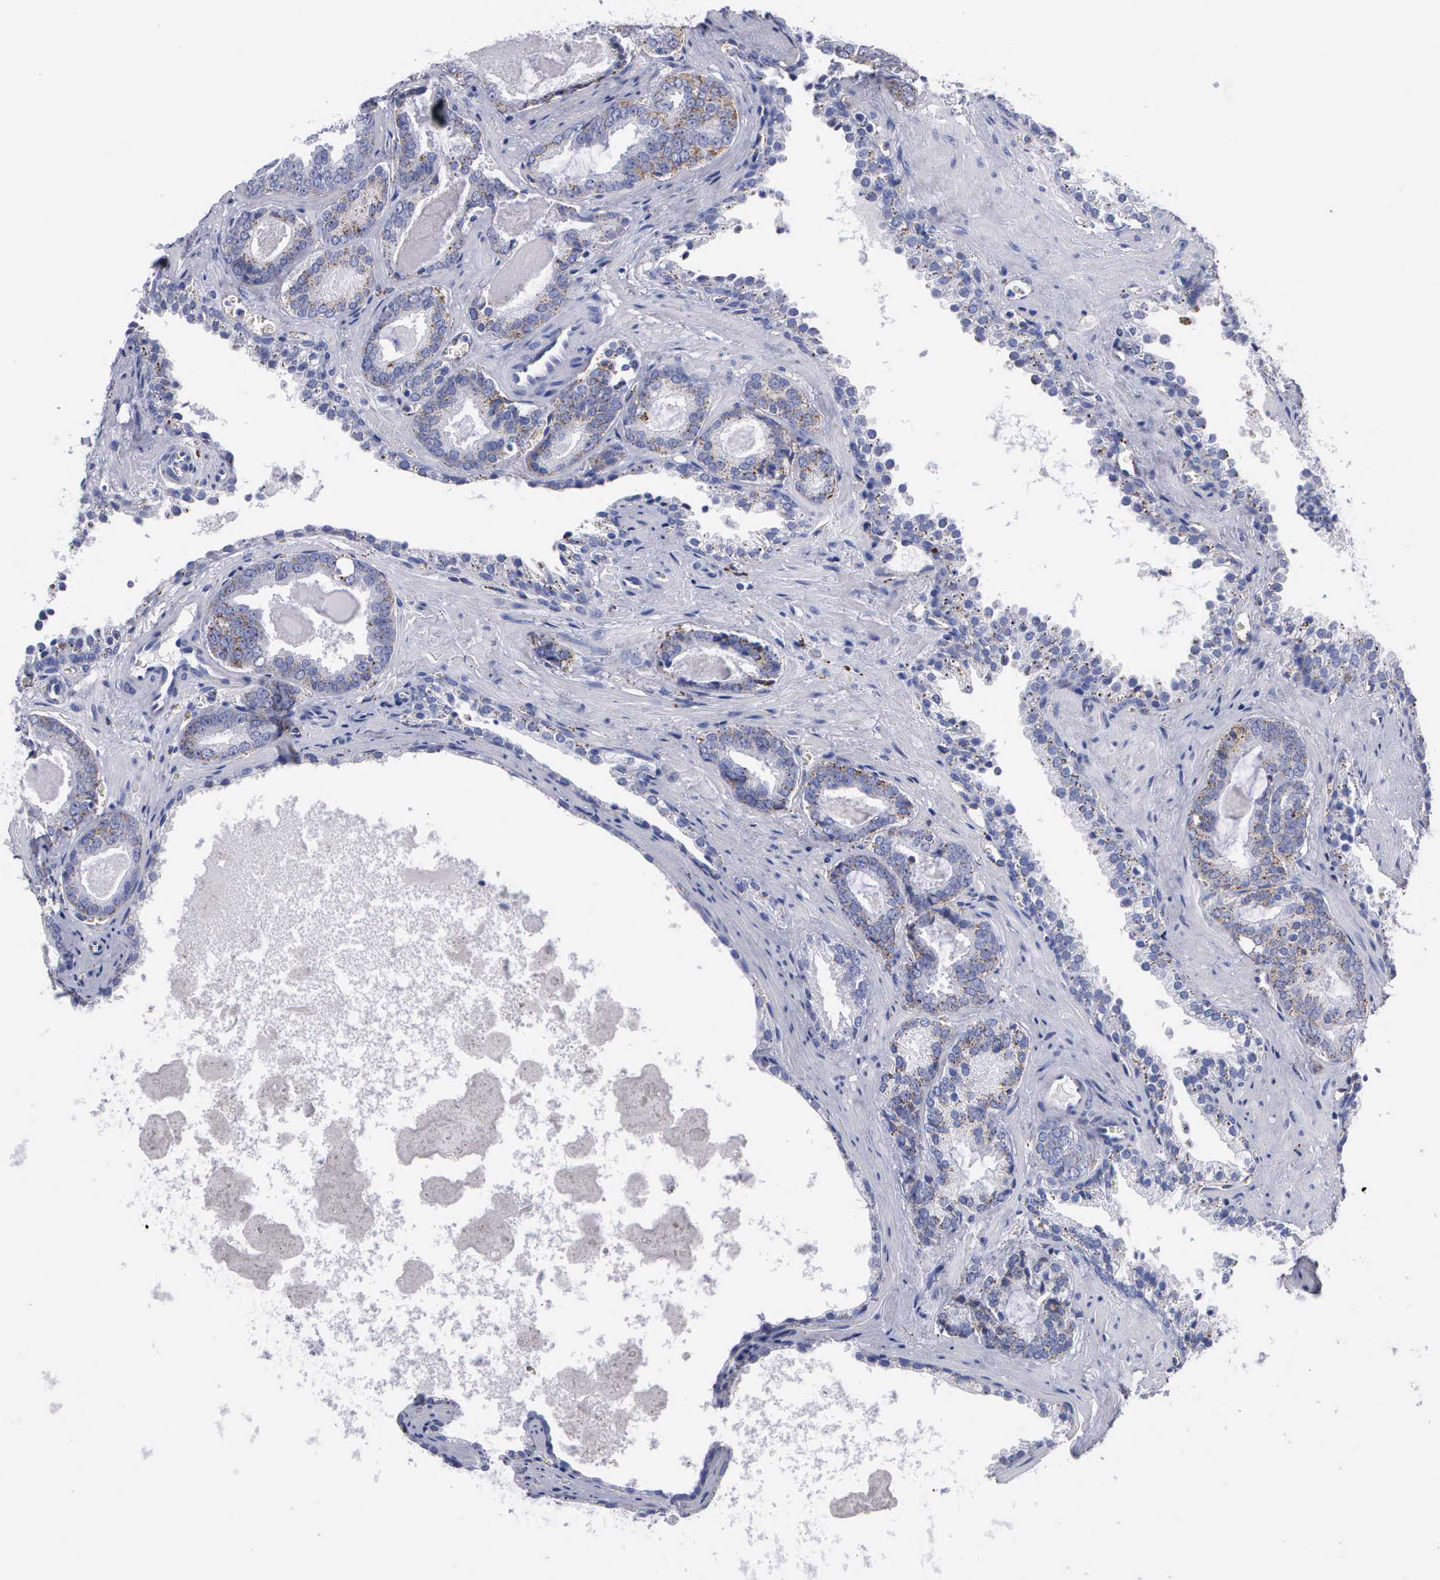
{"staining": {"intensity": "negative", "quantity": "none", "location": "none"}, "tissue": "prostate cancer", "cell_type": "Tumor cells", "image_type": "cancer", "snomed": [{"axis": "morphology", "description": "Adenocarcinoma, Medium grade"}, {"axis": "topography", "description": "Prostate"}], "caption": "Adenocarcinoma (medium-grade) (prostate) stained for a protein using immunohistochemistry (IHC) shows no staining tumor cells.", "gene": "CTSL", "patient": {"sex": "male", "age": 64}}